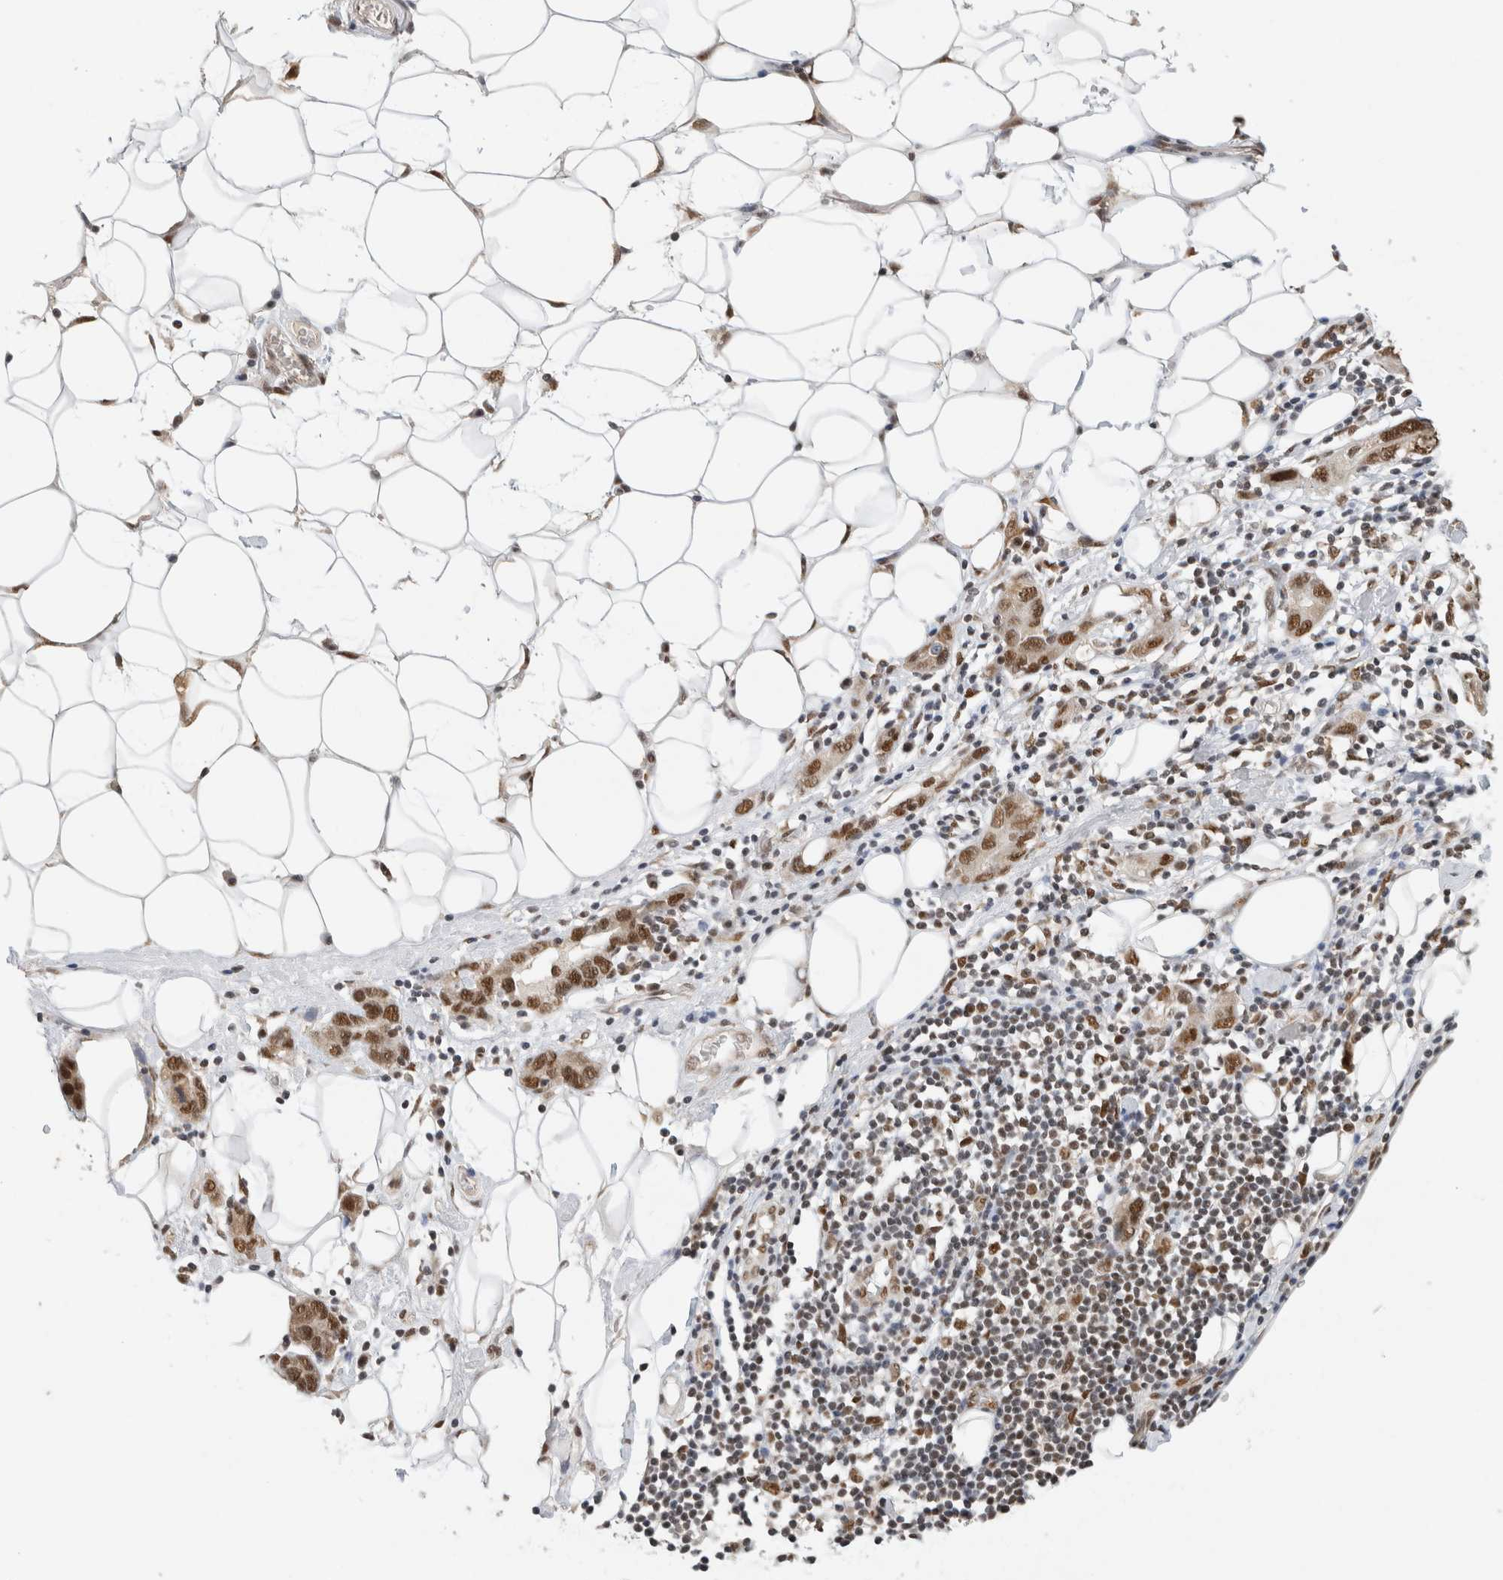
{"staining": {"intensity": "strong", "quantity": ">75%", "location": "nuclear"}, "tissue": "stomach cancer", "cell_type": "Tumor cells", "image_type": "cancer", "snomed": [{"axis": "morphology", "description": "Adenocarcinoma, NOS"}, {"axis": "topography", "description": "Stomach, lower"}], "caption": "Protein expression analysis of stomach adenocarcinoma displays strong nuclear staining in approximately >75% of tumor cells. (Stains: DAB in brown, nuclei in blue, Microscopy: brightfield microscopy at high magnification).", "gene": "DDX42", "patient": {"sex": "female", "age": 93}}